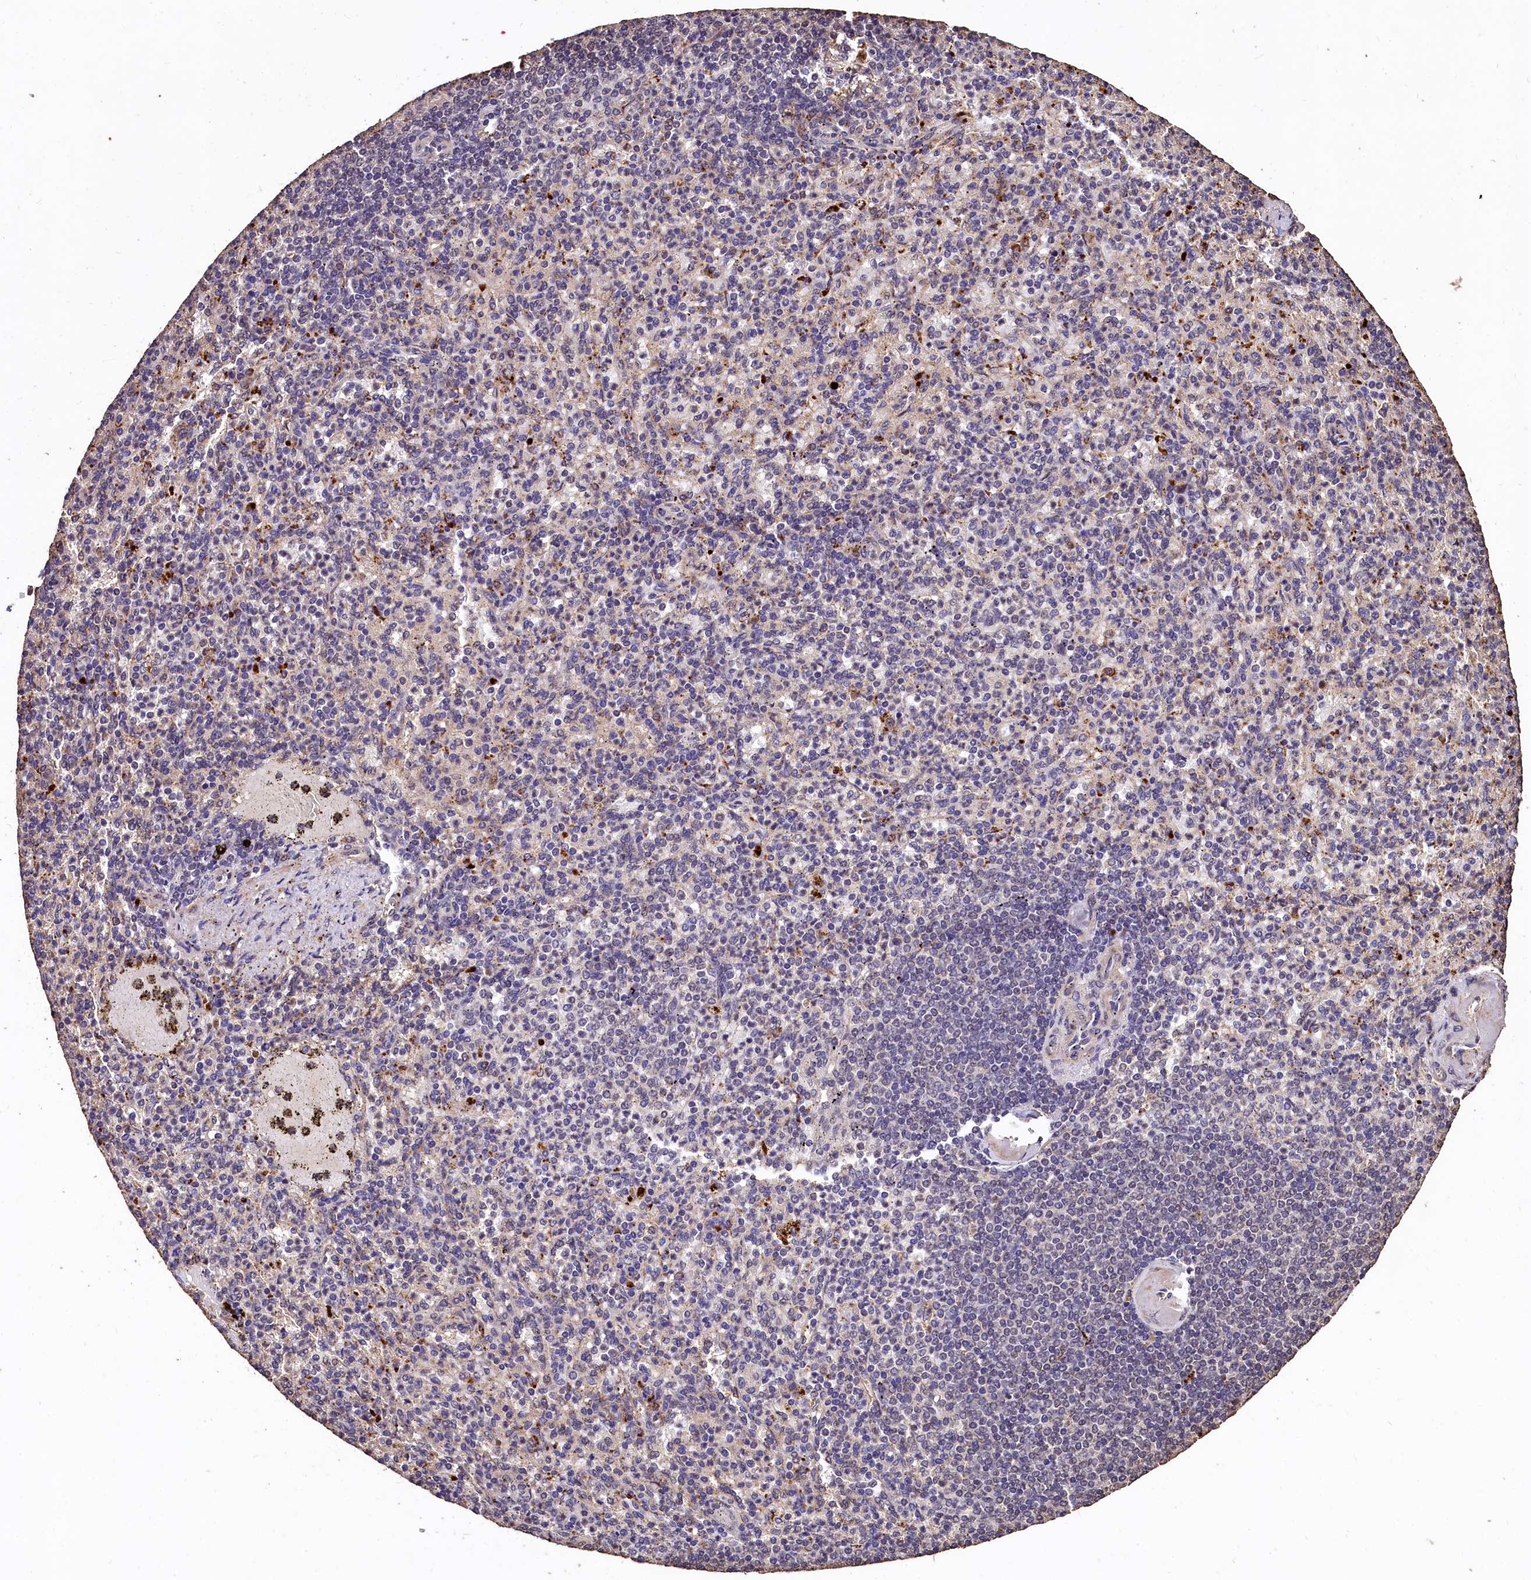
{"staining": {"intensity": "strong", "quantity": "<25%", "location": "cytoplasmic/membranous"}, "tissue": "spleen", "cell_type": "Cells in red pulp", "image_type": "normal", "snomed": [{"axis": "morphology", "description": "Normal tissue, NOS"}, {"axis": "topography", "description": "Spleen"}], "caption": "Spleen stained for a protein (brown) reveals strong cytoplasmic/membranous positive expression in approximately <25% of cells in red pulp.", "gene": "LSM4", "patient": {"sex": "female", "age": 74}}